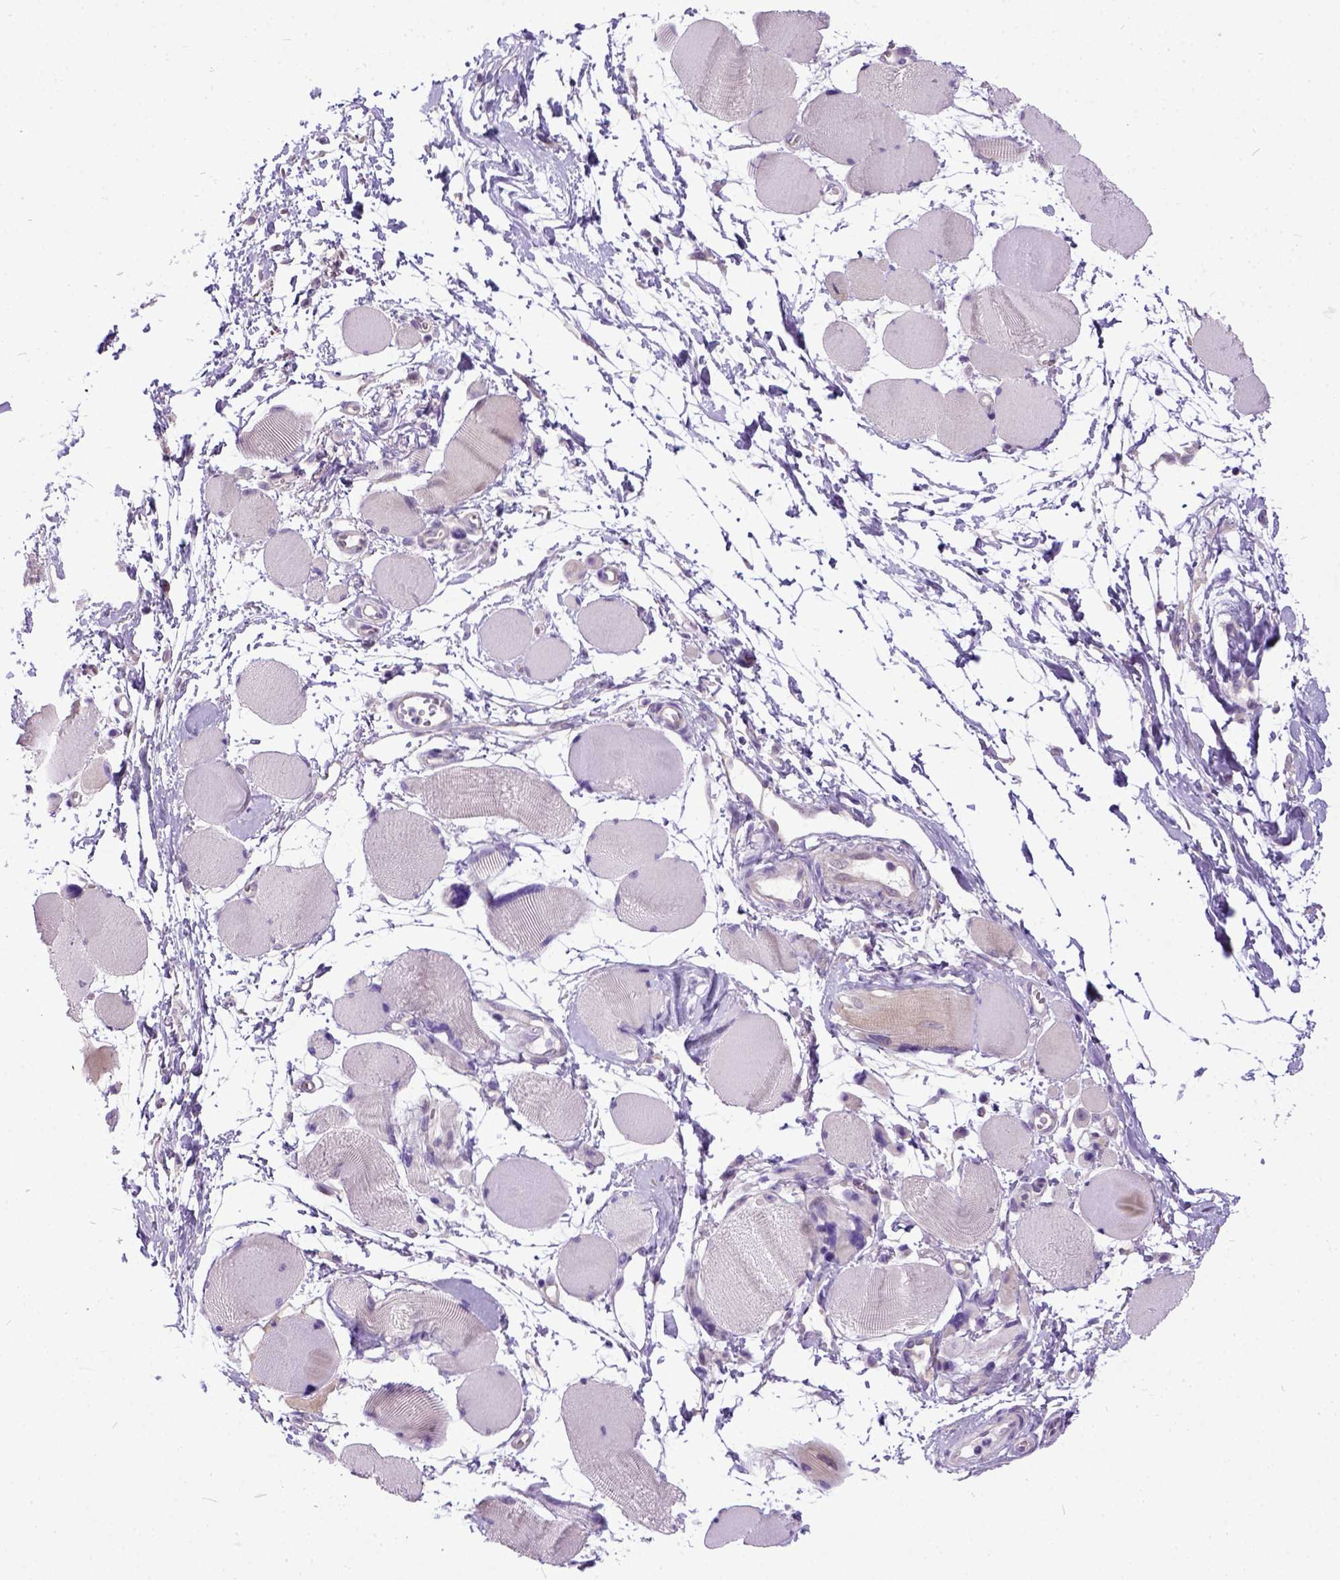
{"staining": {"intensity": "weak", "quantity": "<25%", "location": "cytoplasmic/membranous"}, "tissue": "skeletal muscle", "cell_type": "Myocytes", "image_type": "normal", "snomed": [{"axis": "morphology", "description": "Normal tissue, NOS"}, {"axis": "topography", "description": "Skeletal muscle"}], "caption": "IHC micrograph of benign skeletal muscle: human skeletal muscle stained with DAB (3,3'-diaminobenzidine) shows no significant protein expression in myocytes.", "gene": "NEK5", "patient": {"sex": "female", "age": 75}}